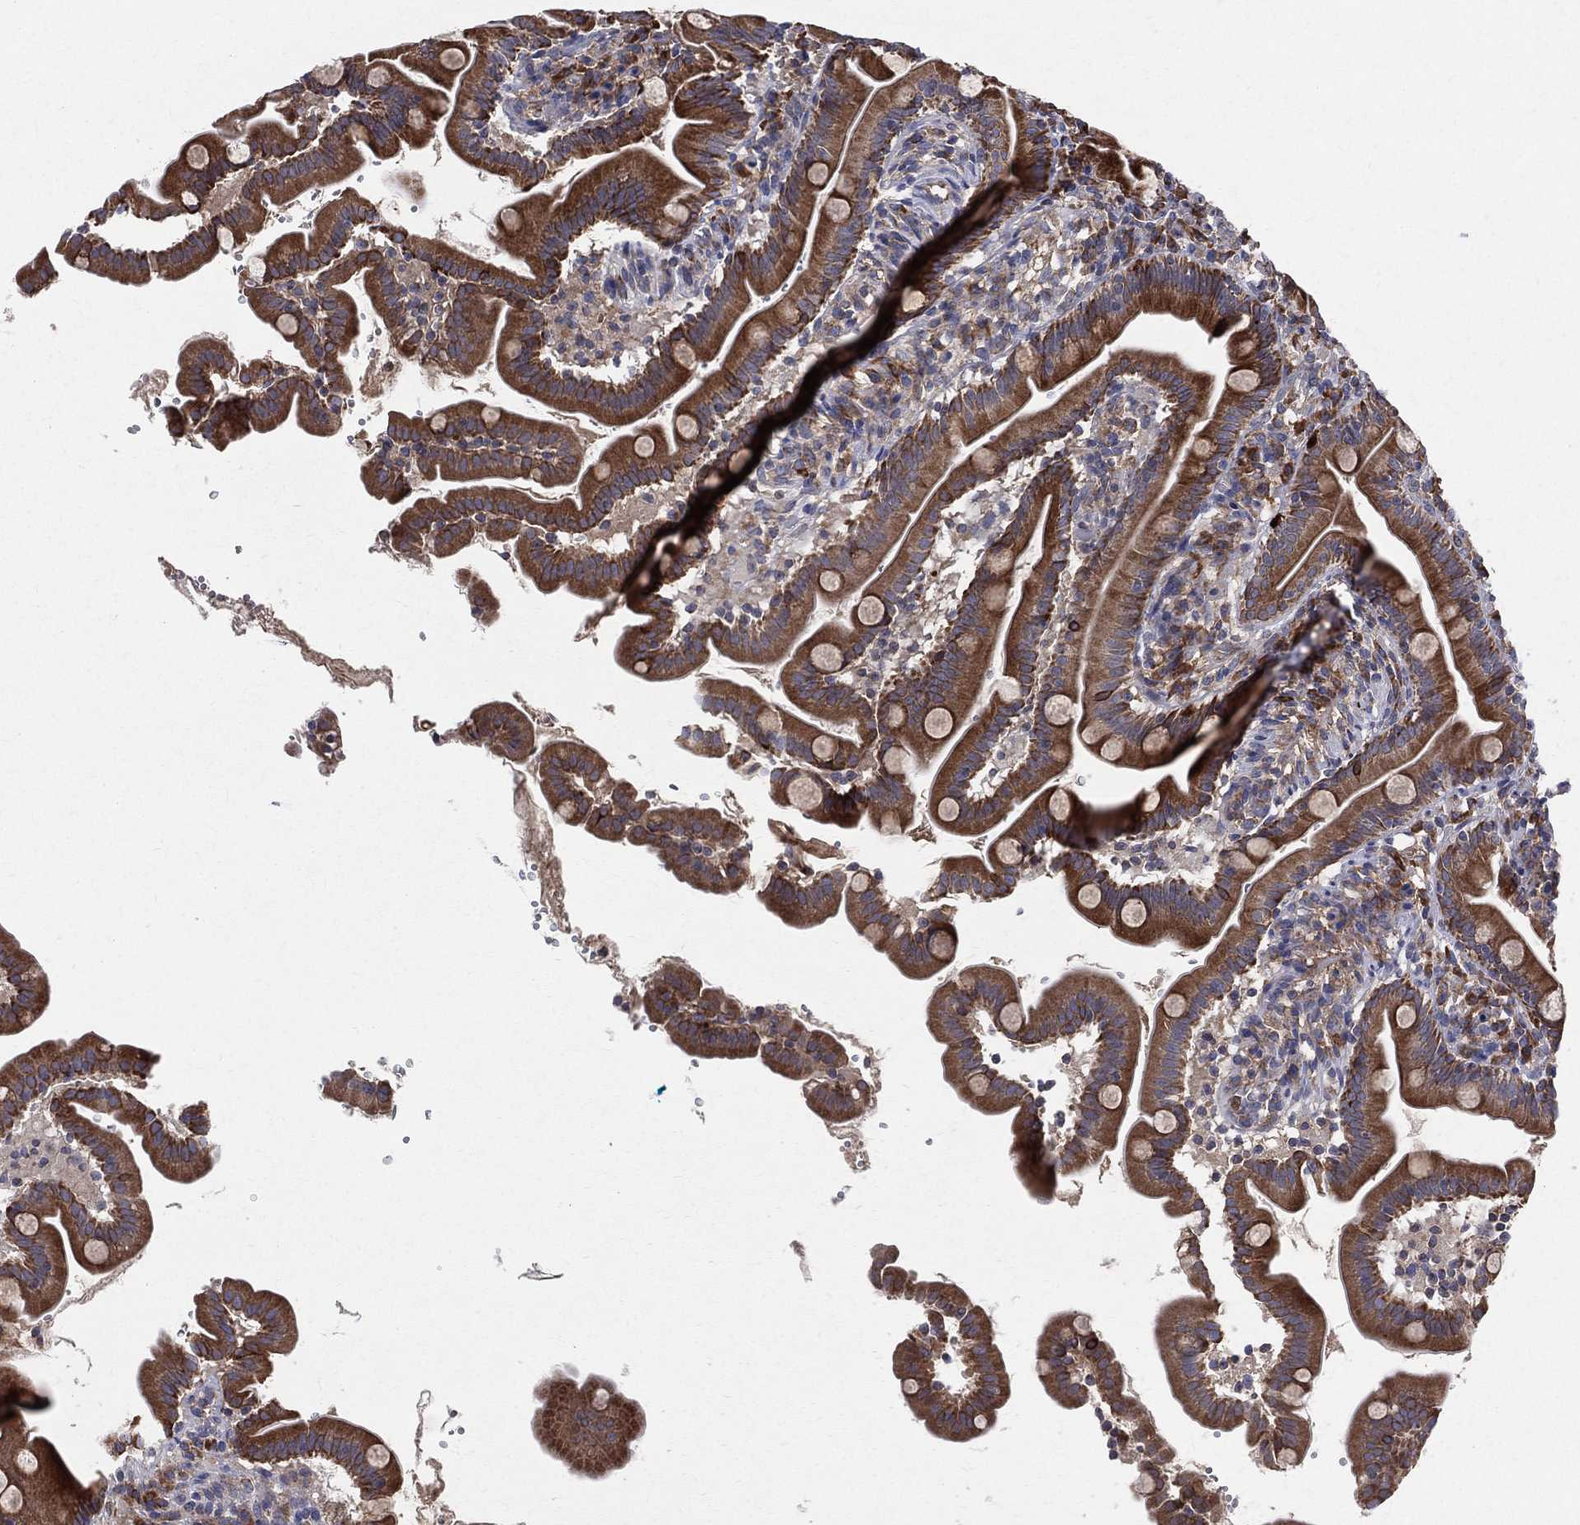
{"staining": {"intensity": "strong", "quantity": ">75%", "location": "cytoplasmic/membranous"}, "tissue": "small intestine", "cell_type": "Glandular cells", "image_type": "normal", "snomed": [{"axis": "morphology", "description": "Normal tissue, NOS"}, {"axis": "topography", "description": "Small intestine"}], "caption": "Strong cytoplasmic/membranous protein positivity is identified in approximately >75% of glandular cells in small intestine. Immunohistochemistry stains the protein in brown and the nuclei are stained blue.", "gene": "MIX23", "patient": {"sex": "female", "age": 44}}